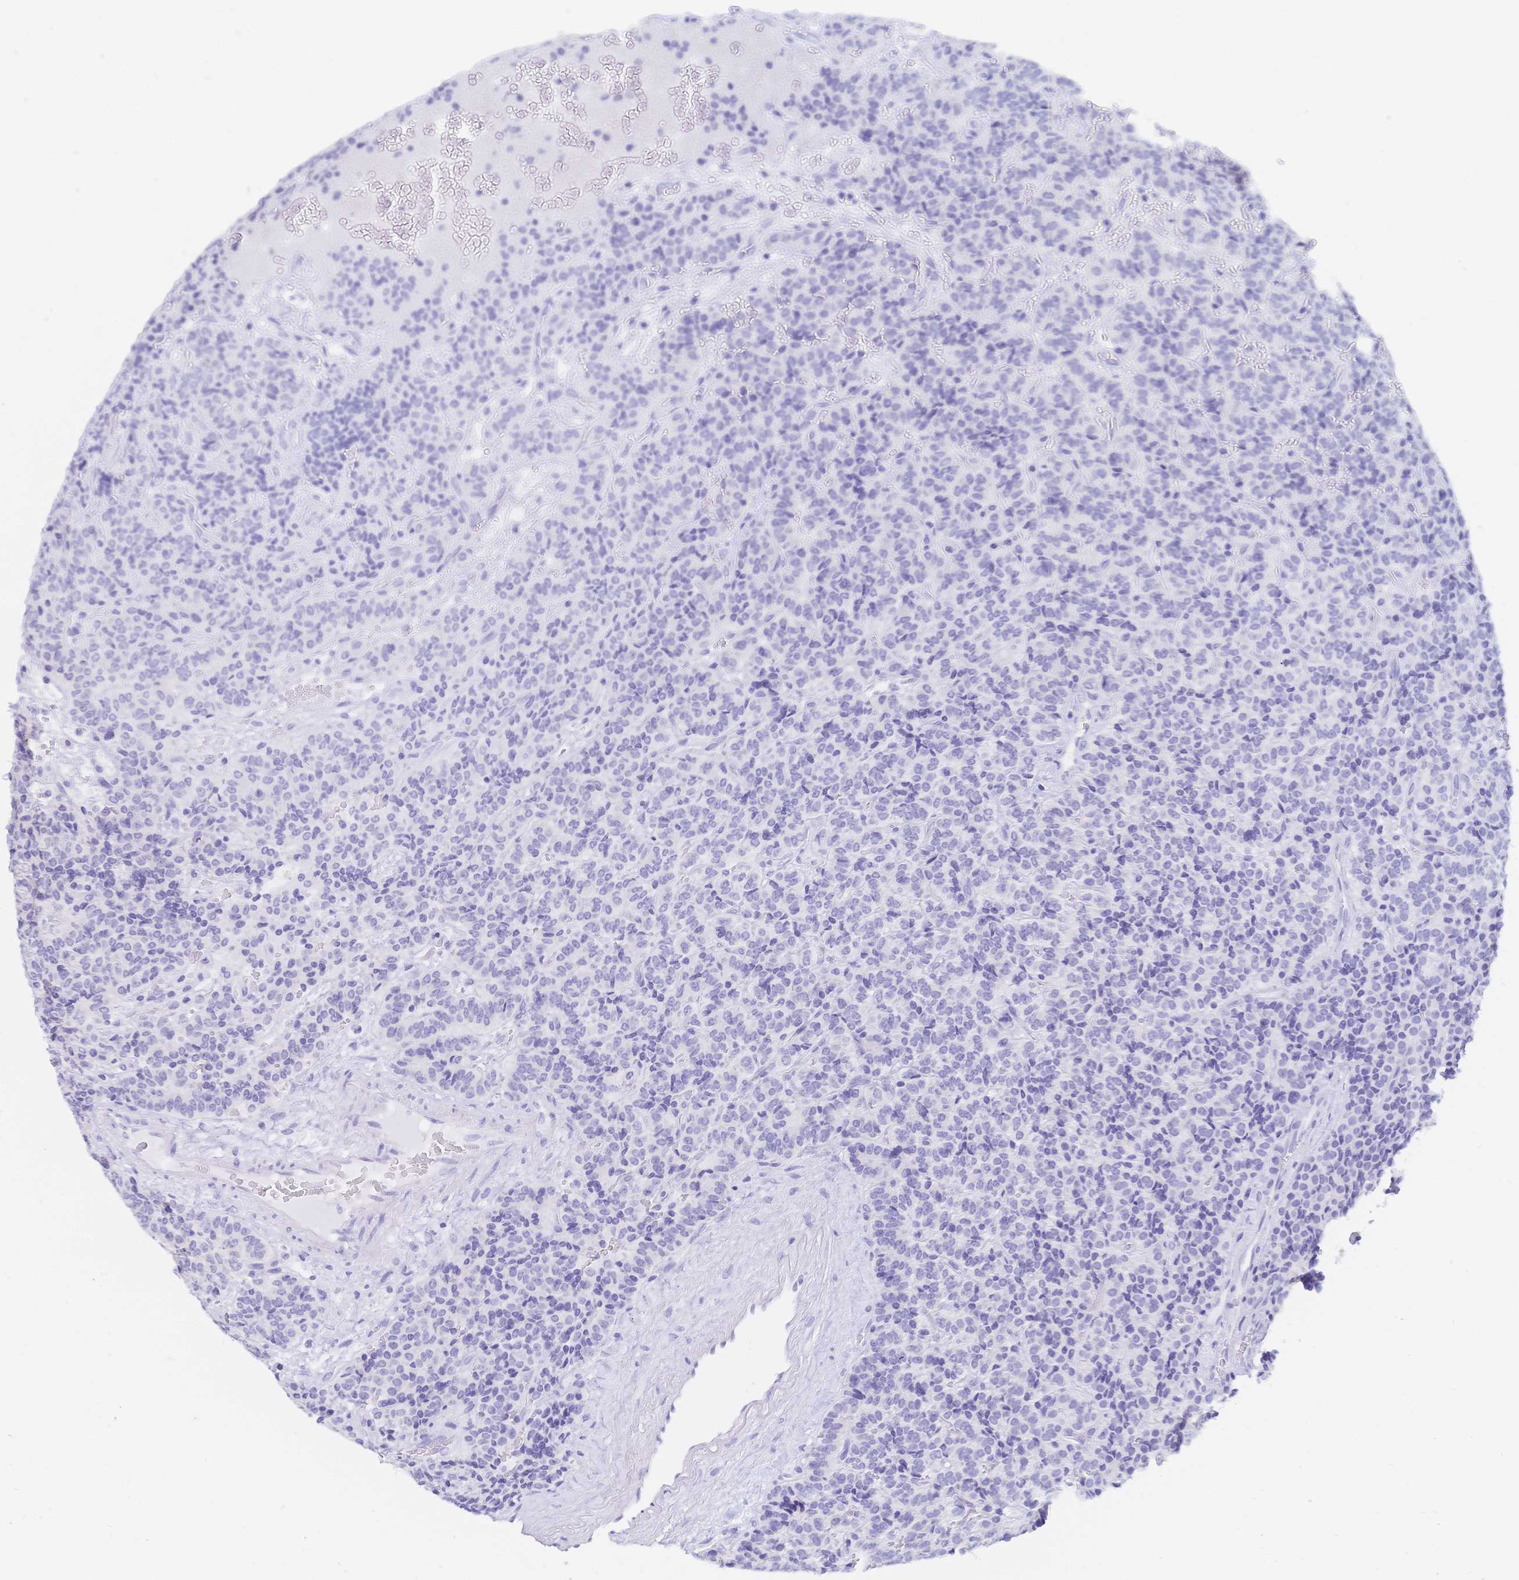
{"staining": {"intensity": "negative", "quantity": "none", "location": "none"}, "tissue": "carcinoid", "cell_type": "Tumor cells", "image_type": "cancer", "snomed": [{"axis": "morphology", "description": "Carcinoid, malignant, NOS"}, {"axis": "topography", "description": "Pancreas"}], "caption": "DAB immunohistochemical staining of malignant carcinoid demonstrates no significant expression in tumor cells.", "gene": "MEP1B", "patient": {"sex": "male", "age": 36}}